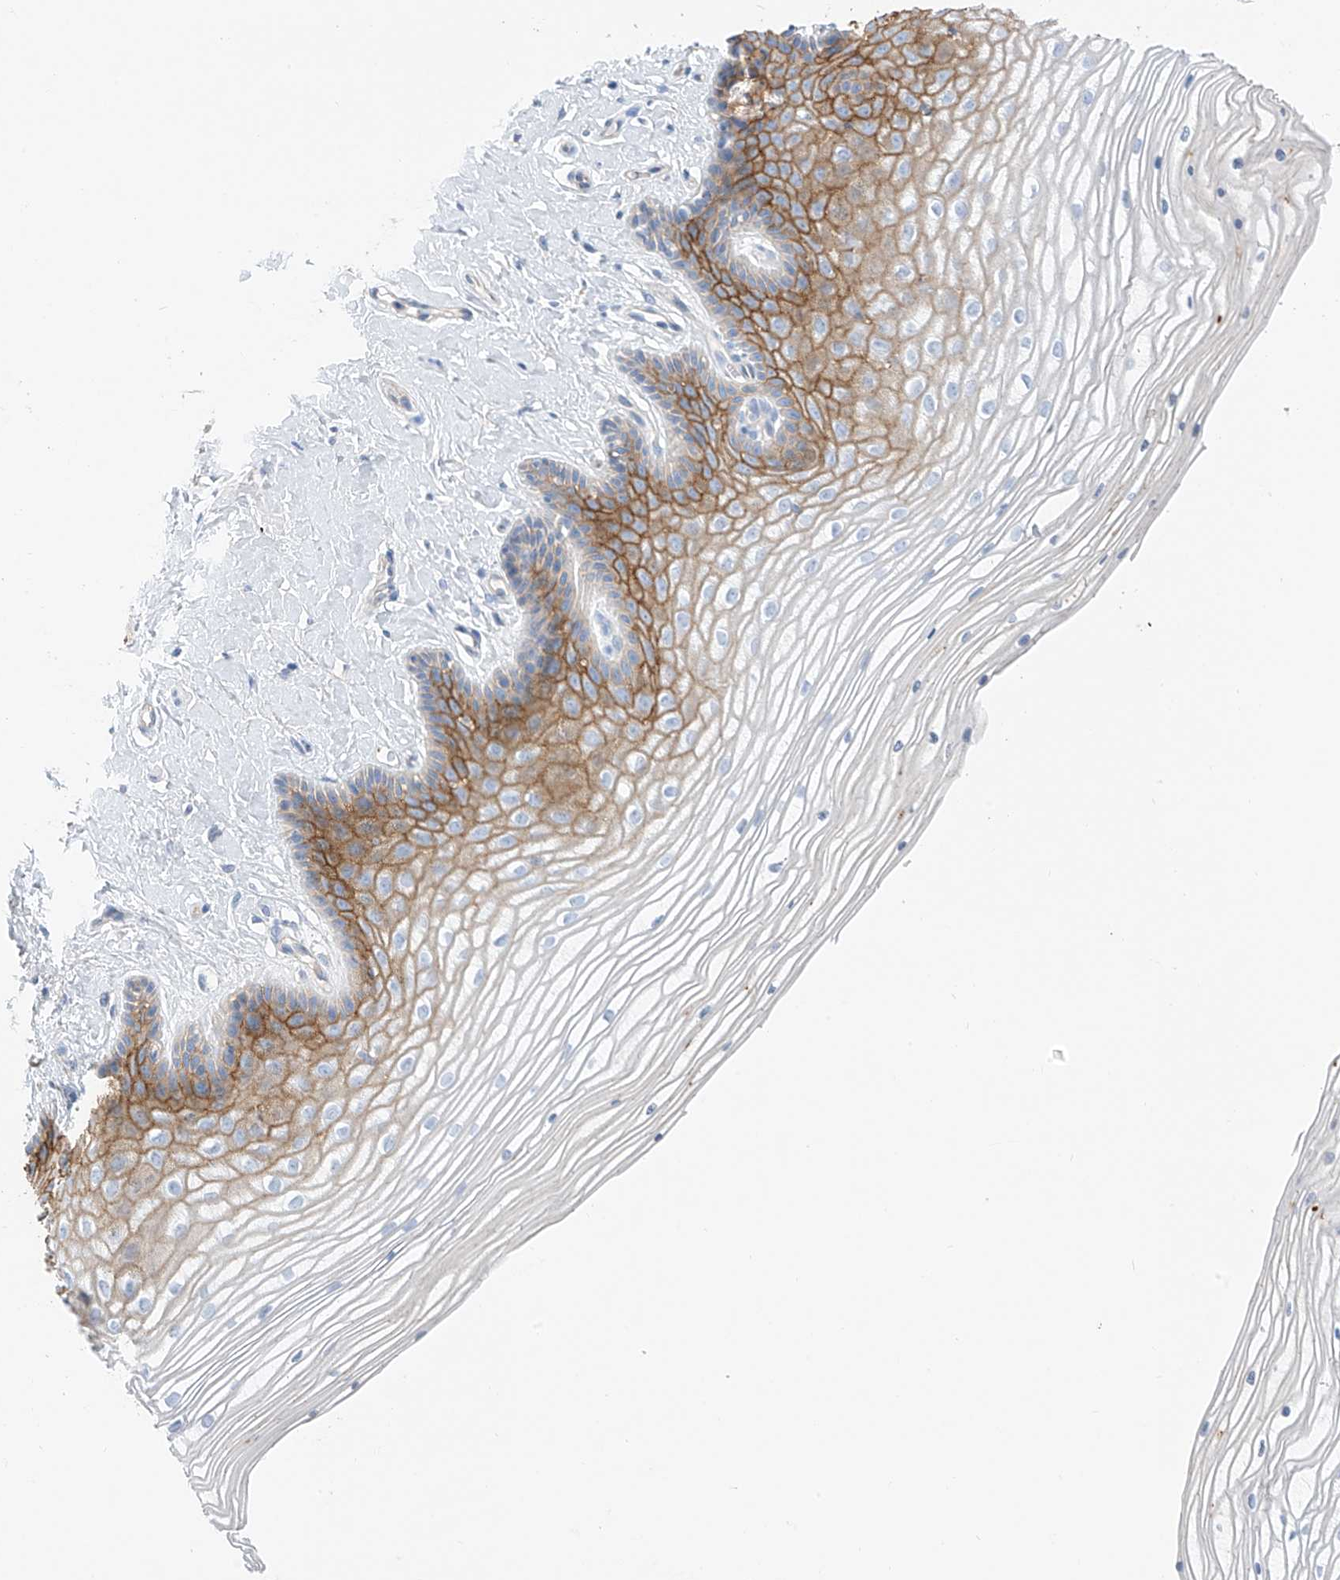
{"staining": {"intensity": "moderate", "quantity": ">75%", "location": "cytoplasmic/membranous"}, "tissue": "vagina", "cell_type": "Squamous epithelial cells", "image_type": "normal", "snomed": [{"axis": "morphology", "description": "Normal tissue, NOS"}, {"axis": "topography", "description": "Vagina"}, {"axis": "topography", "description": "Cervix"}], "caption": "Immunohistochemical staining of normal human vagina demonstrates moderate cytoplasmic/membranous protein staining in approximately >75% of squamous epithelial cells. The protein of interest is stained brown, and the nuclei are stained in blue (DAB (3,3'-diaminobenzidine) IHC with brightfield microscopy, high magnification).", "gene": "ITGA9", "patient": {"sex": "female", "age": 40}}